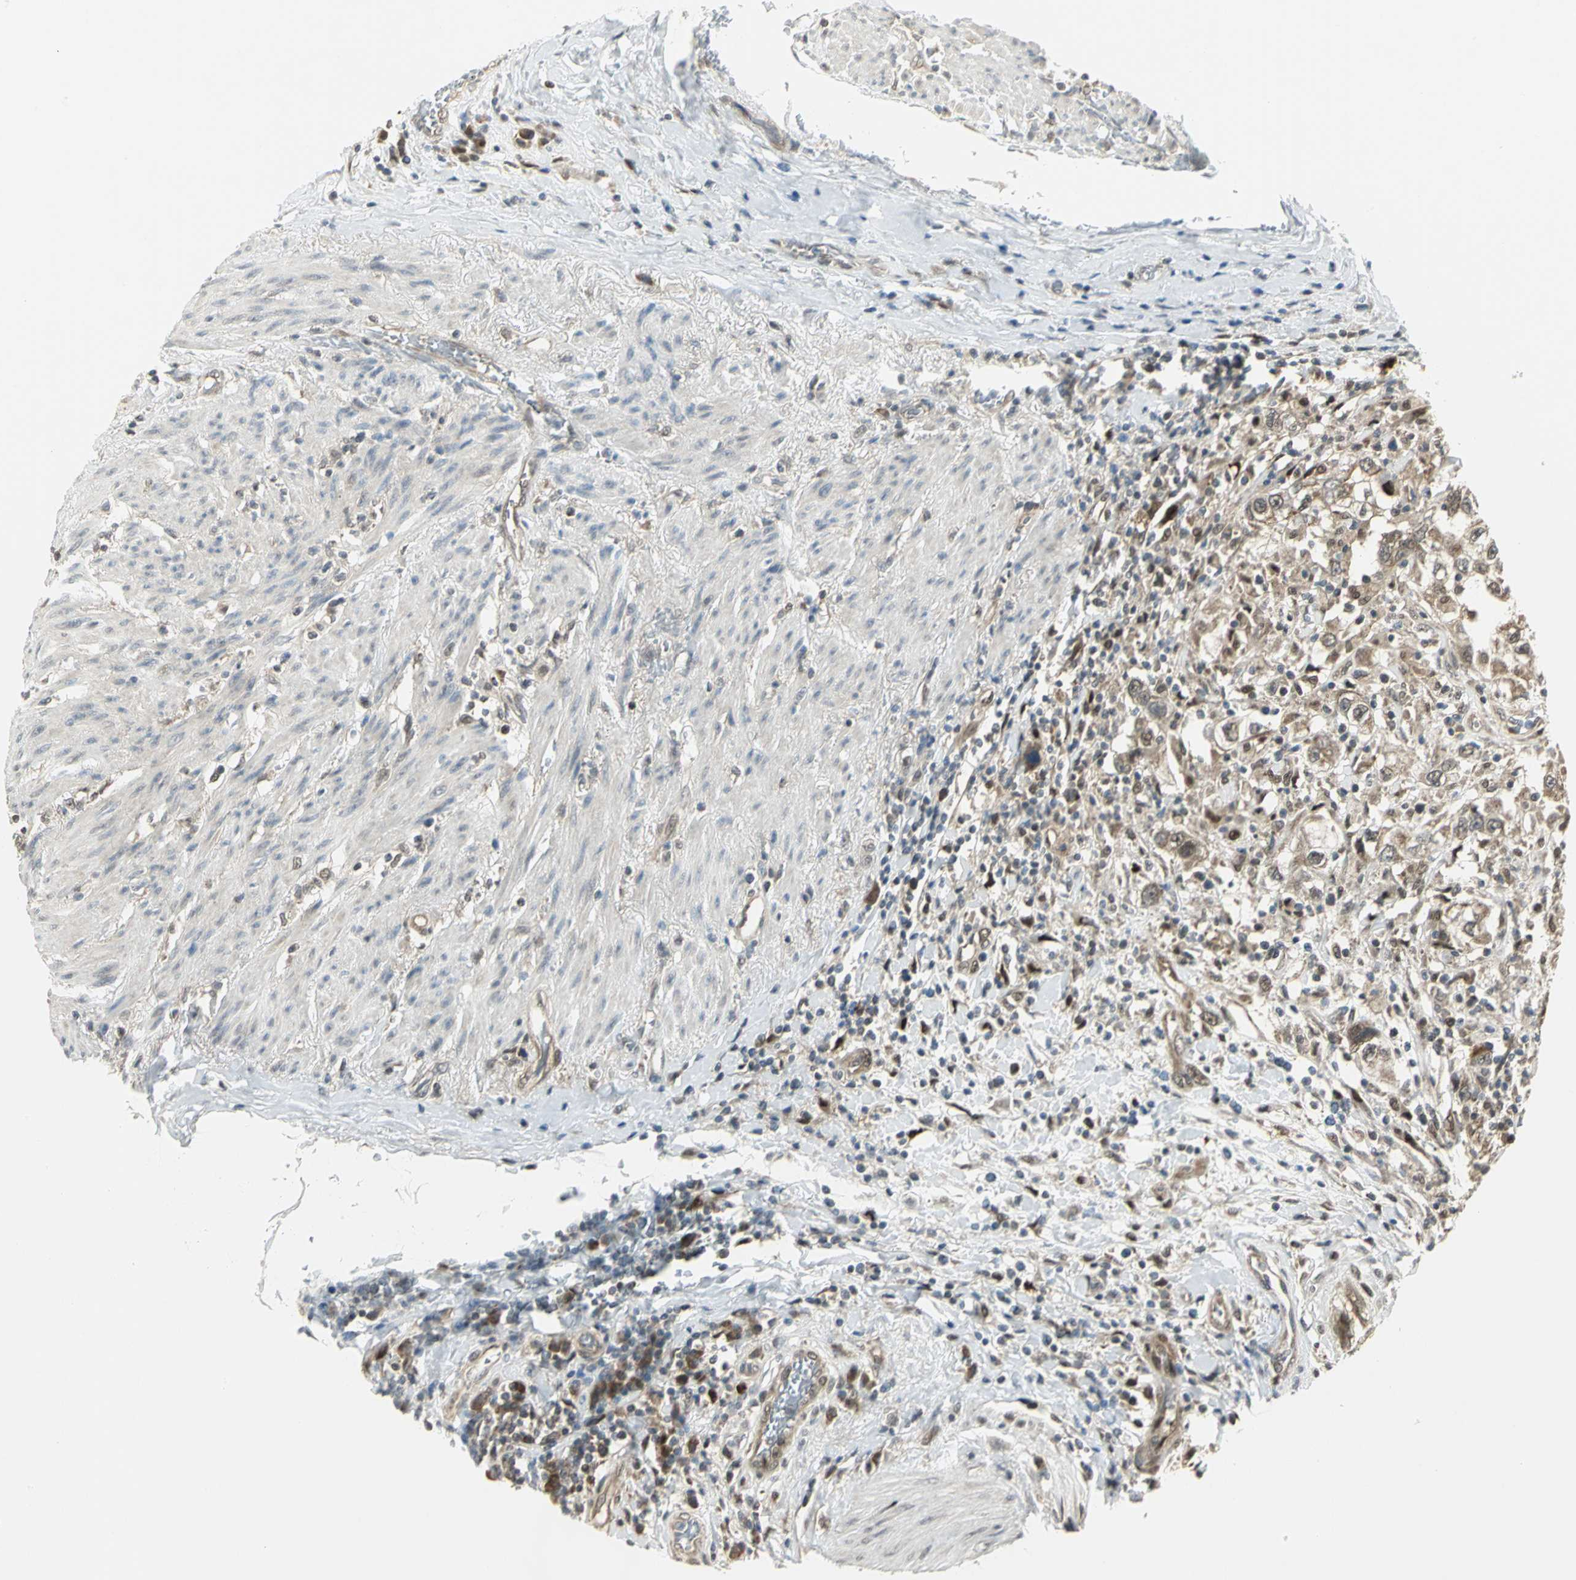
{"staining": {"intensity": "moderate", "quantity": ">75%", "location": "cytoplasmic/membranous"}, "tissue": "urothelial cancer", "cell_type": "Tumor cells", "image_type": "cancer", "snomed": [{"axis": "morphology", "description": "Urothelial carcinoma, High grade"}, {"axis": "topography", "description": "Urinary bladder"}], "caption": "Immunohistochemistry (IHC) staining of urothelial cancer, which shows medium levels of moderate cytoplasmic/membranous expression in approximately >75% of tumor cells indicating moderate cytoplasmic/membranous protein staining. The staining was performed using DAB (brown) for protein detection and nuclei were counterstained in hematoxylin (blue).", "gene": "PSMC4", "patient": {"sex": "female", "age": 80}}